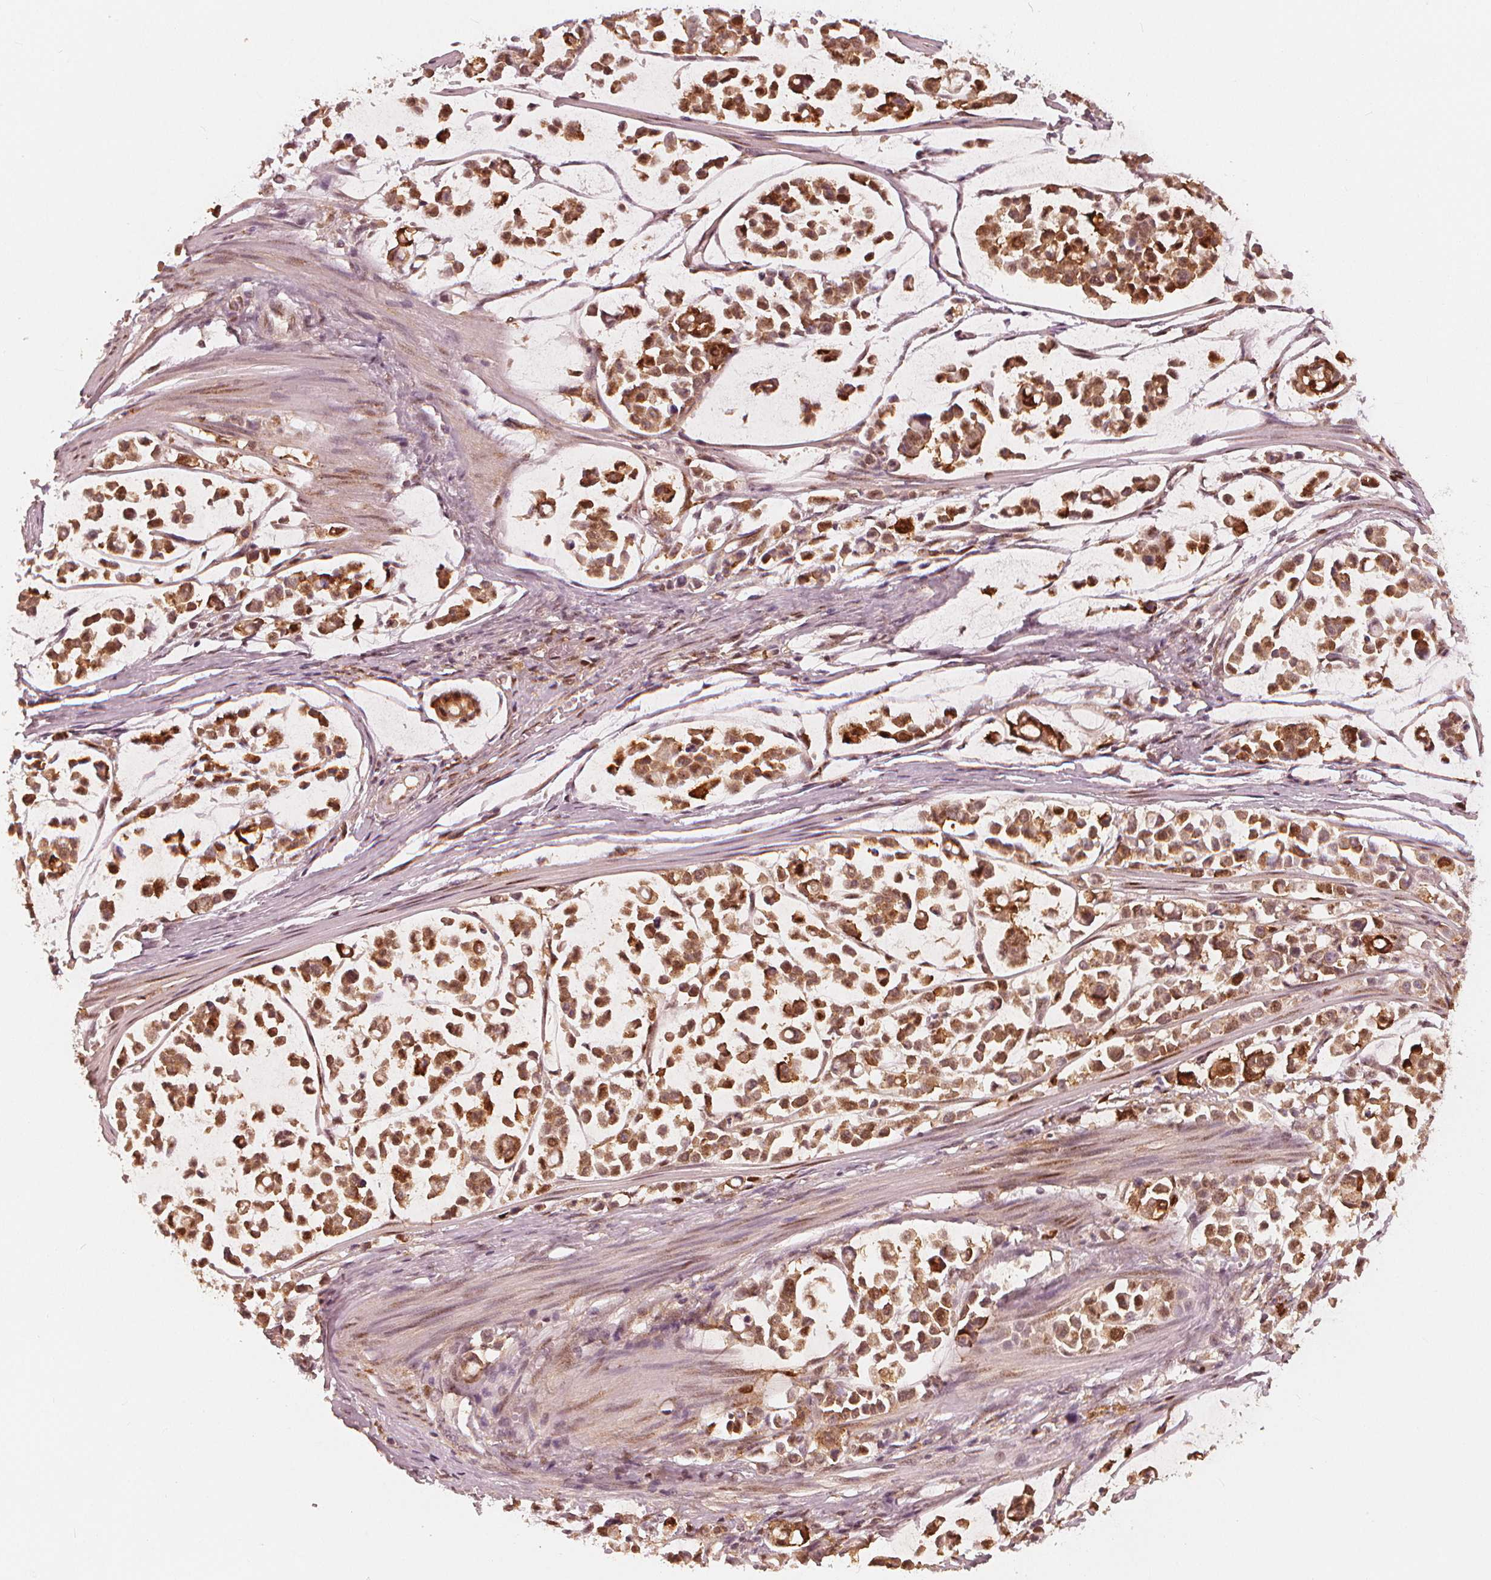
{"staining": {"intensity": "moderate", "quantity": ">75%", "location": "cytoplasmic/membranous,nuclear"}, "tissue": "stomach cancer", "cell_type": "Tumor cells", "image_type": "cancer", "snomed": [{"axis": "morphology", "description": "Adenocarcinoma, NOS"}, {"axis": "topography", "description": "Stomach"}], "caption": "Adenocarcinoma (stomach) tissue shows moderate cytoplasmic/membranous and nuclear staining in approximately >75% of tumor cells", "gene": "SQSTM1", "patient": {"sex": "male", "age": 82}}